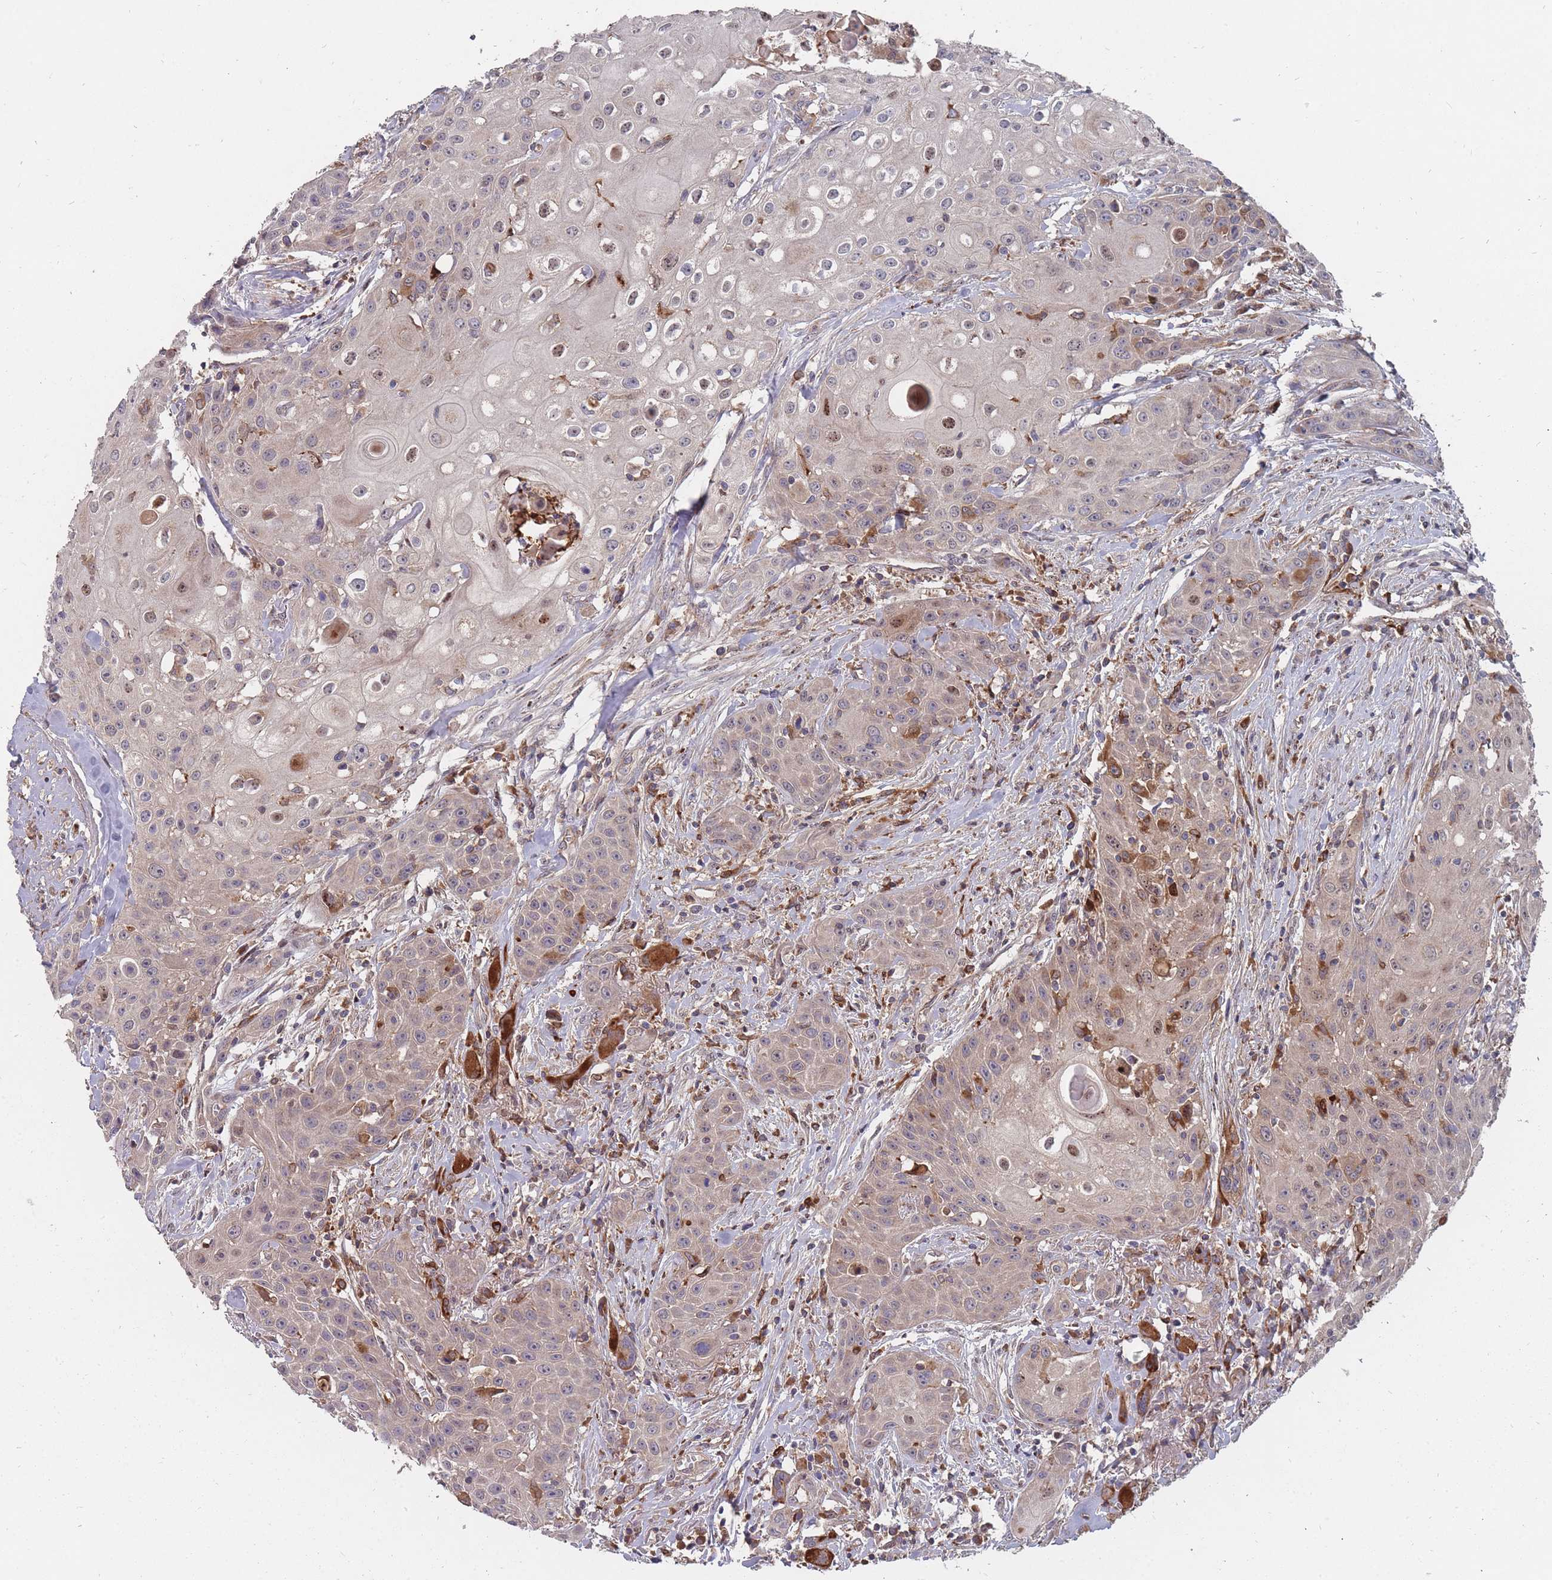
{"staining": {"intensity": "weak", "quantity": "<25%", "location": "cytoplasmic/membranous,nuclear"}, "tissue": "head and neck cancer", "cell_type": "Tumor cells", "image_type": "cancer", "snomed": [{"axis": "morphology", "description": "Squamous cell carcinoma, NOS"}, {"axis": "topography", "description": "Oral tissue"}, {"axis": "topography", "description": "Head-Neck"}], "caption": "Immunohistochemical staining of human head and neck cancer exhibits no significant positivity in tumor cells.", "gene": "THSD7B", "patient": {"sex": "female", "age": 82}}